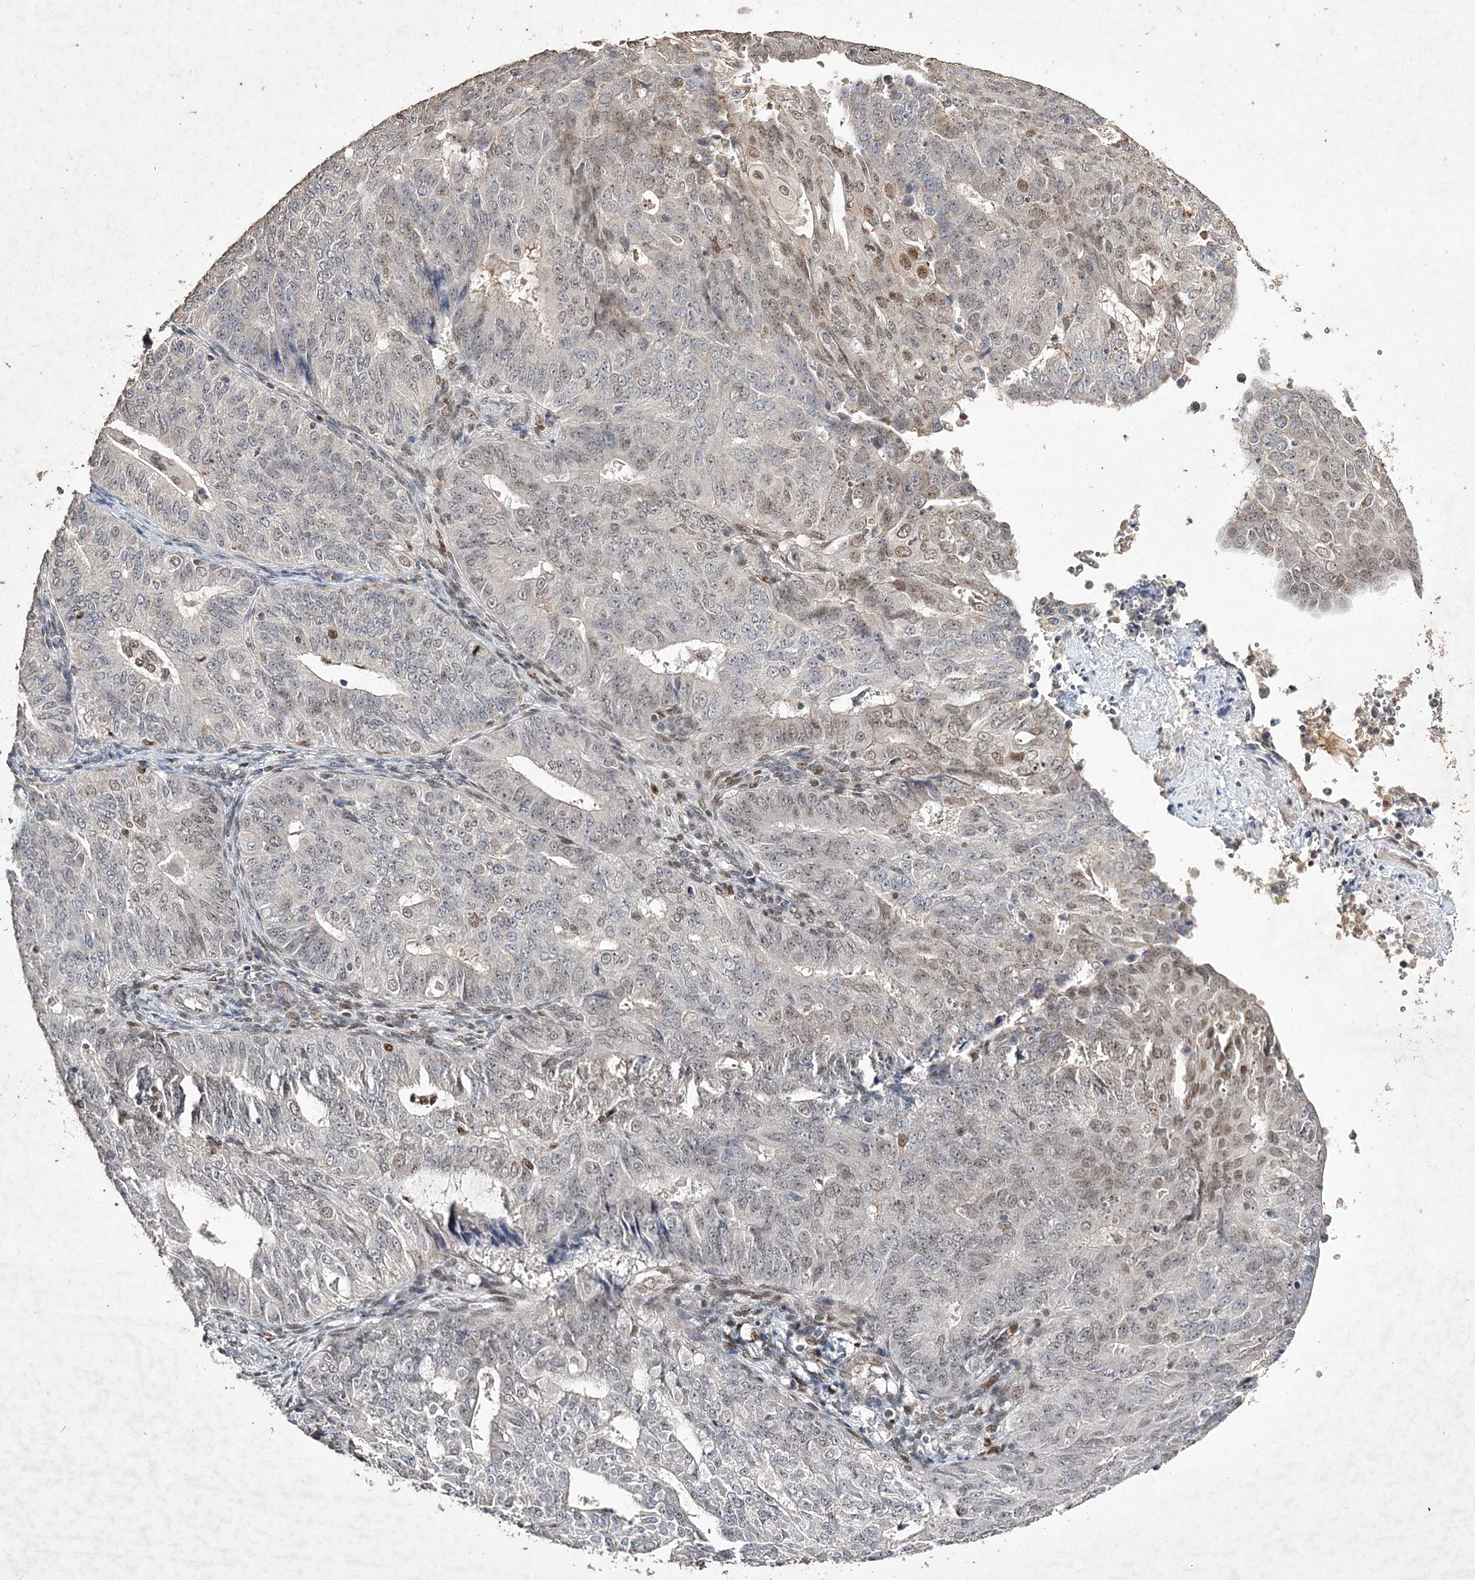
{"staining": {"intensity": "moderate", "quantity": "<25%", "location": "nuclear"}, "tissue": "endometrial cancer", "cell_type": "Tumor cells", "image_type": "cancer", "snomed": [{"axis": "morphology", "description": "Adenocarcinoma, NOS"}, {"axis": "topography", "description": "Endometrium"}], "caption": "Immunohistochemical staining of human endometrial adenocarcinoma demonstrates moderate nuclear protein positivity in about <25% of tumor cells.", "gene": "C3orf38", "patient": {"sex": "female", "age": 32}}